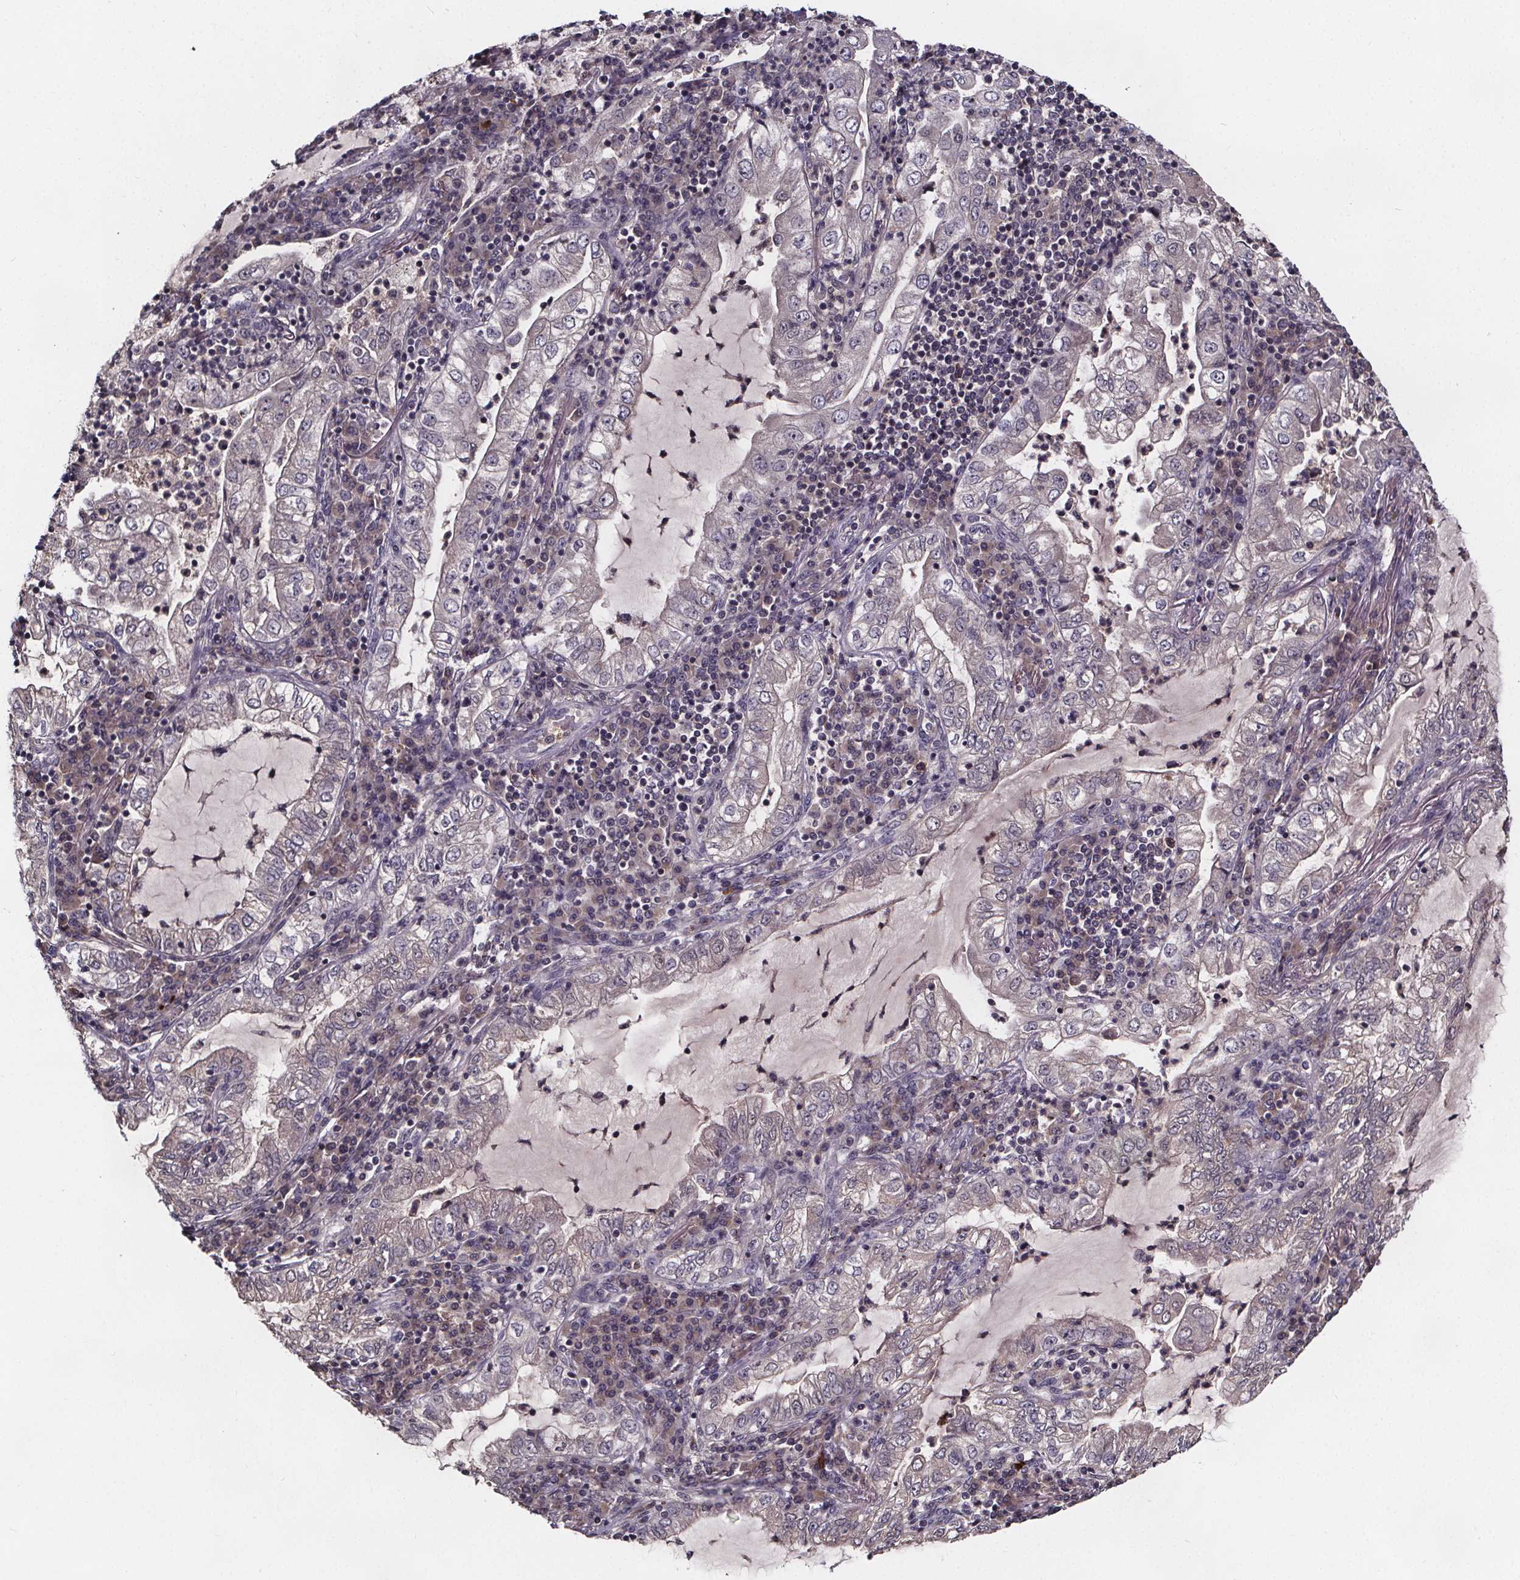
{"staining": {"intensity": "negative", "quantity": "none", "location": "none"}, "tissue": "lung cancer", "cell_type": "Tumor cells", "image_type": "cancer", "snomed": [{"axis": "morphology", "description": "Adenocarcinoma, NOS"}, {"axis": "topography", "description": "Lung"}], "caption": "Tumor cells show no significant expression in lung cancer.", "gene": "SMIM1", "patient": {"sex": "female", "age": 73}}